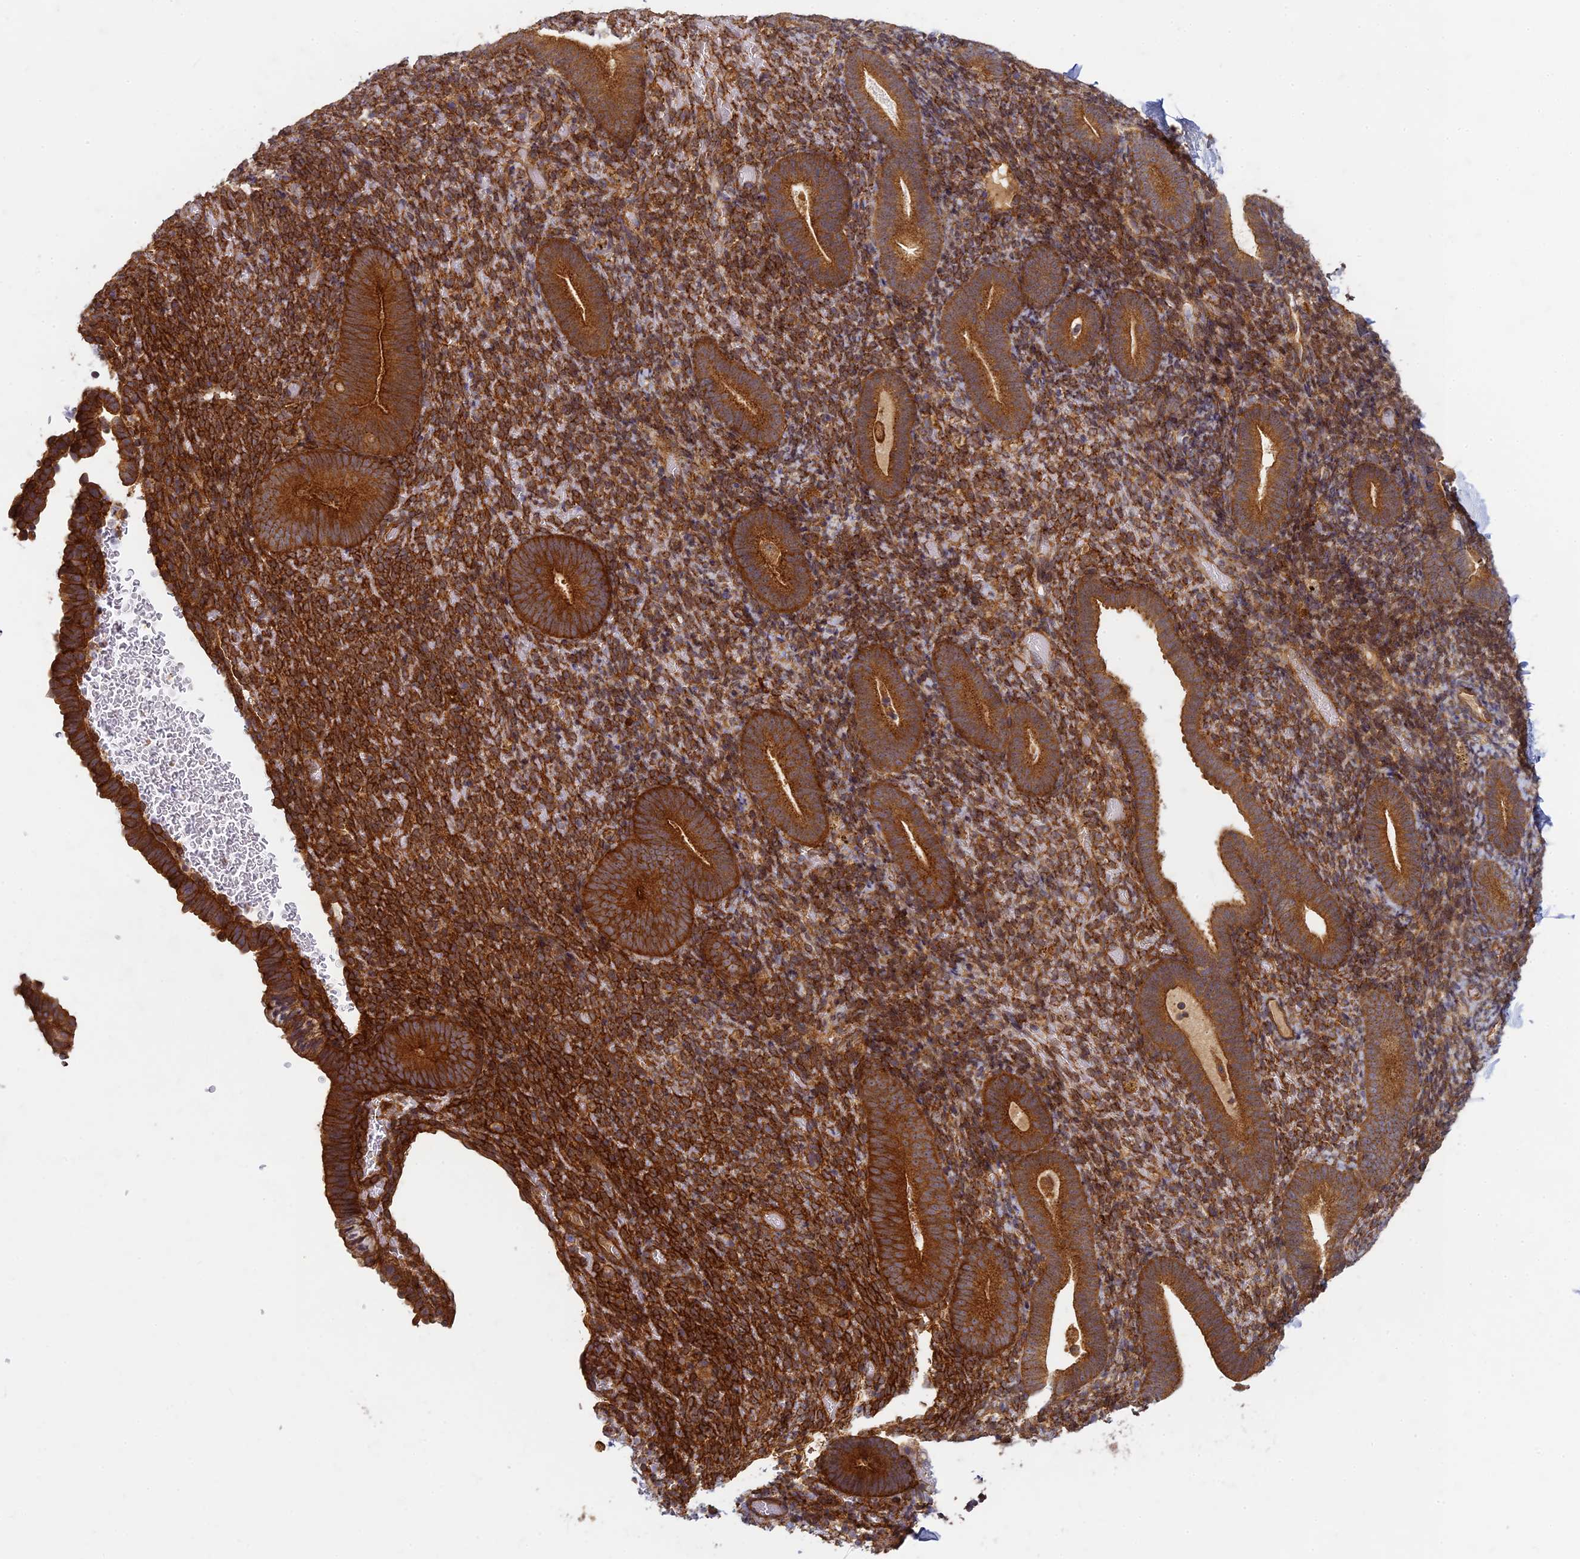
{"staining": {"intensity": "strong", "quantity": "25%-75%", "location": "cytoplasmic/membranous"}, "tissue": "endometrium", "cell_type": "Cells in endometrial stroma", "image_type": "normal", "snomed": [{"axis": "morphology", "description": "Normal tissue, NOS"}, {"axis": "topography", "description": "Endometrium"}], "caption": "Strong cytoplasmic/membranous positivity is present in approximately 25%-75% of cells in endometrial stroma in benign endometrium.", "gene": "TCF25", "patient": {"sex": "female", "age": 51}}